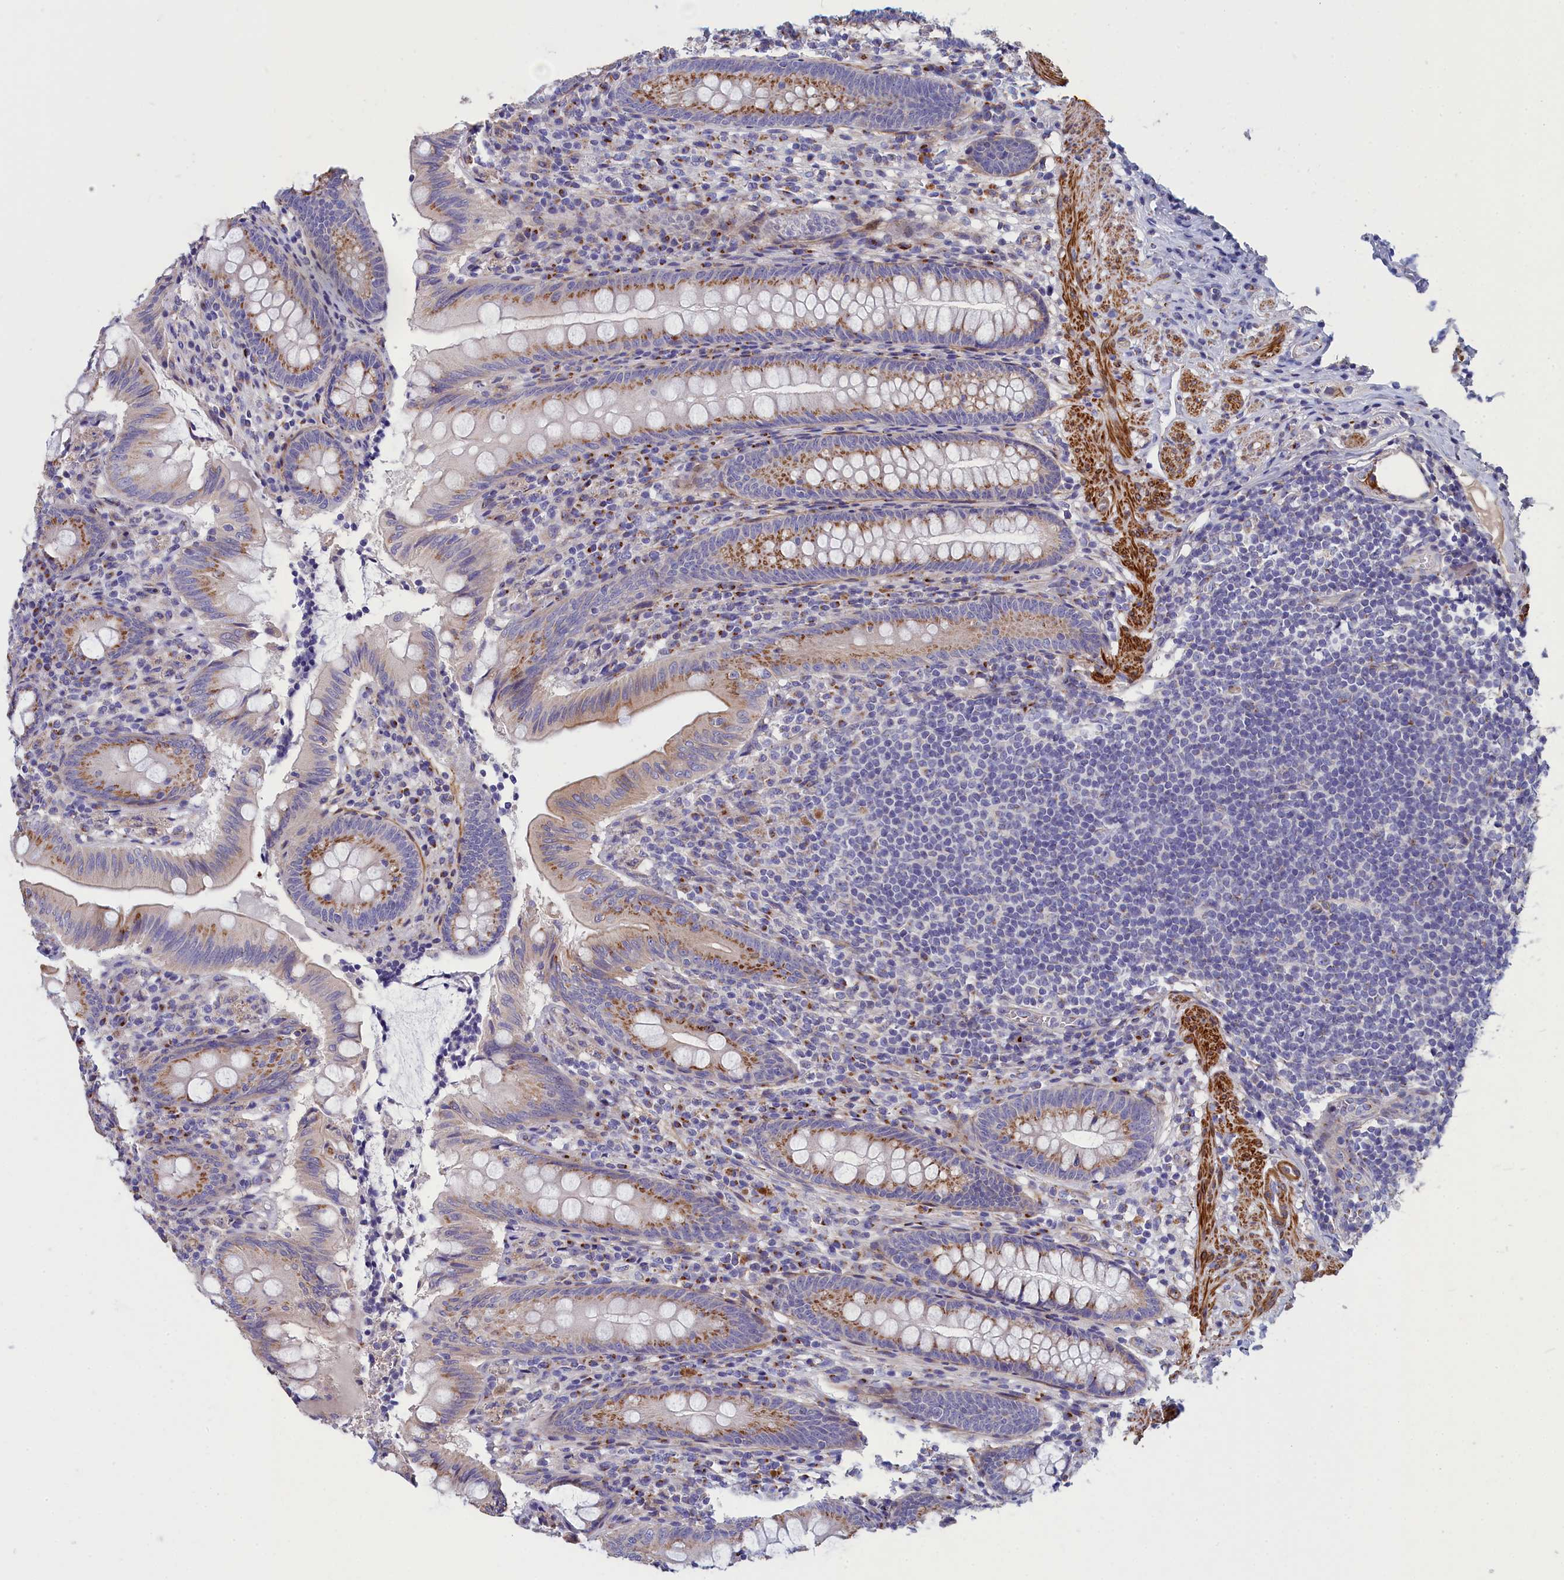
{"staining": {"intensity": "moderate", "quantity": "25%-75%", "location": "cytoplasmic/membranous"}, "tissue": "appendix", "cell_type": "Glandular cells", "image_type": "normal", "snomed": [{"axis": "morphology", "description": "Normal tissue, NOS"}, {"axis": "topography", "description": "Appendix"}], "caption": "Glandular cells display medium levels of moderate cytoplasmic/membranous expression in approximately 25%-75% of cells in unremarkable appendix.", "gene": "TUBGCP4", "patient": {"sex": "male", "age": 55}}